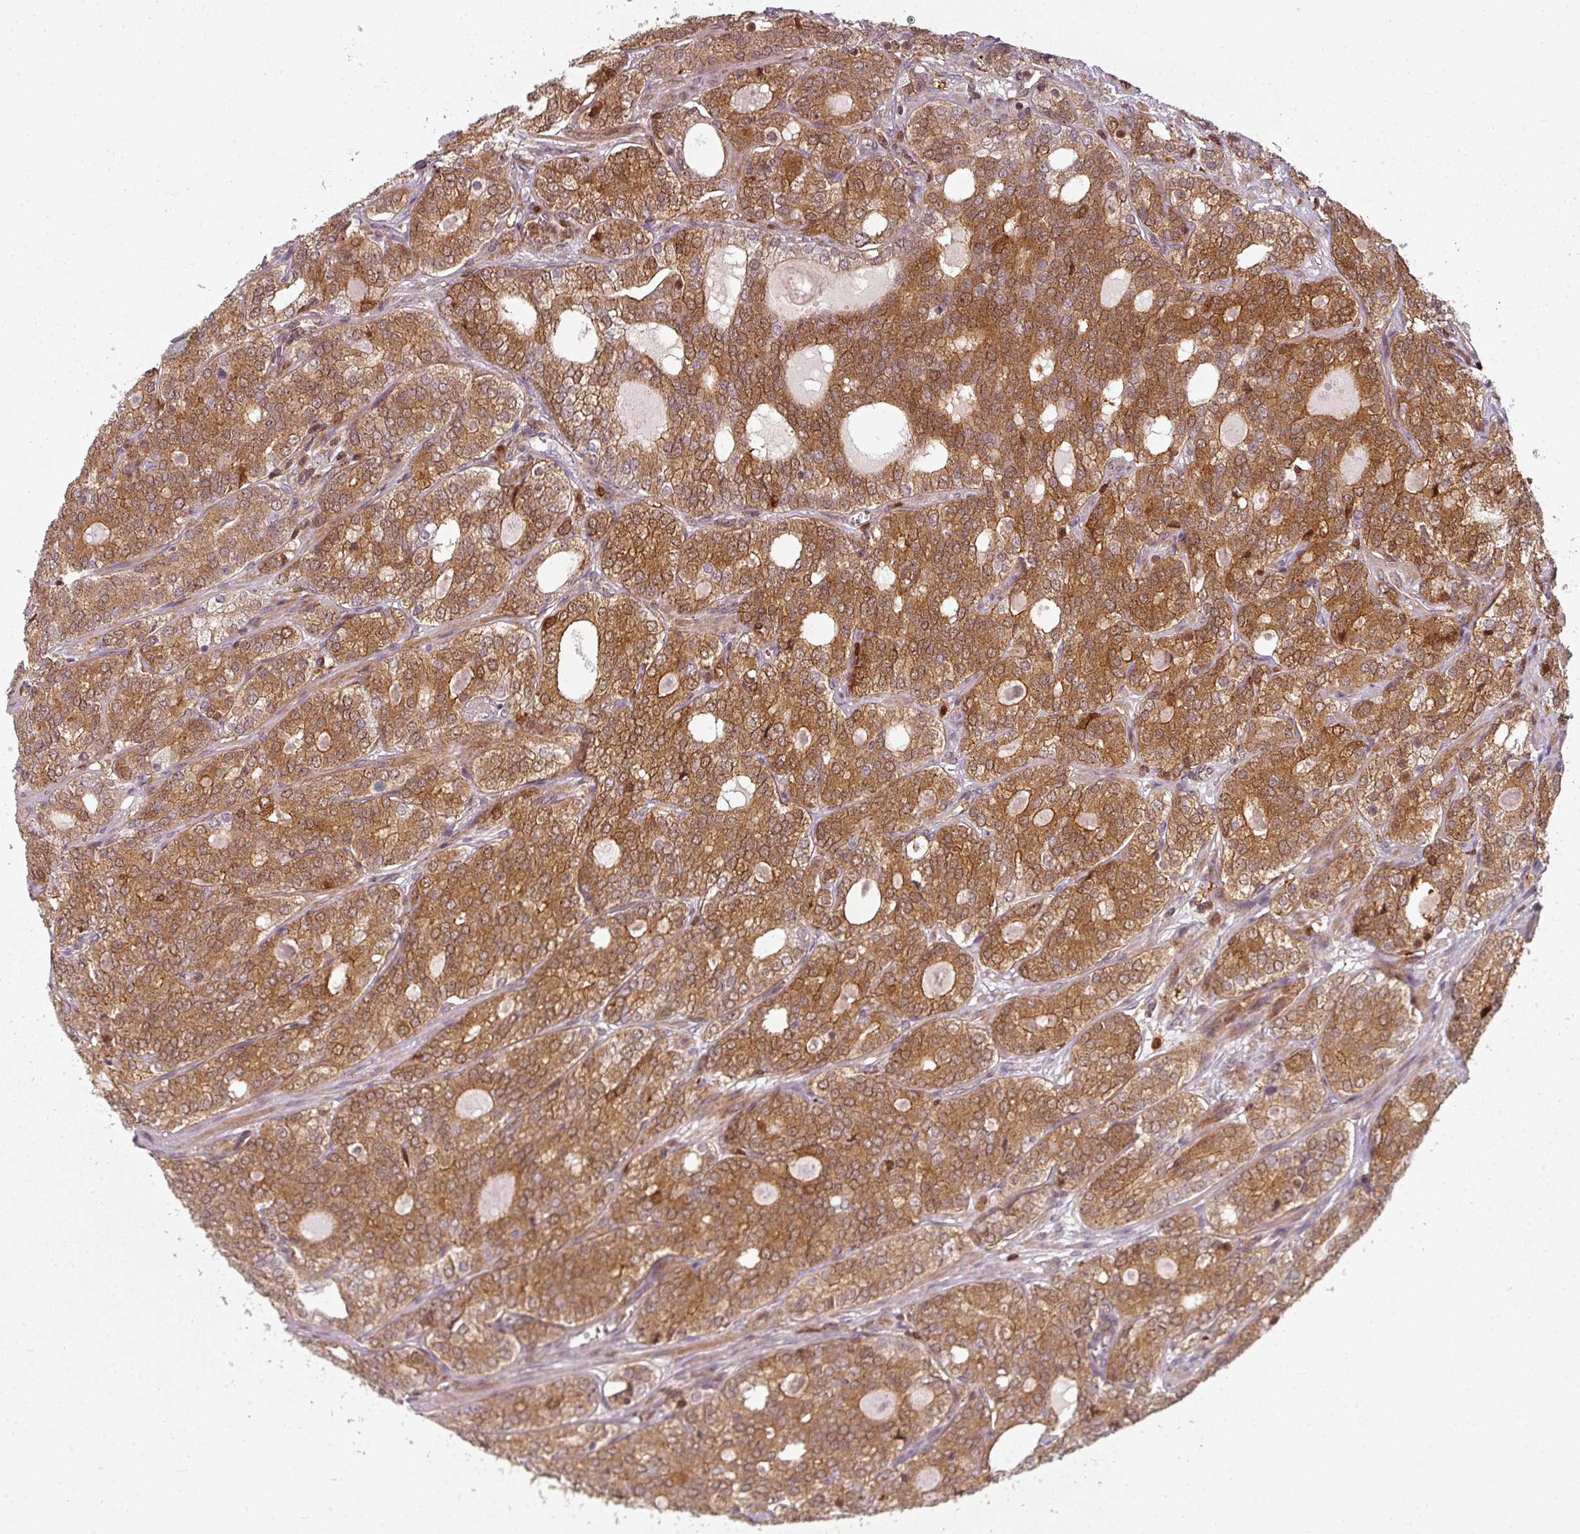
{"staining": {"intensity": "moderate", "quantity": ">75%", "location": "cytoplasmic/membranous"}, "tissue": "prostate cancer", "cell_type": "Tumor cells", "image_type": "cancer", "snomed": [{"axis": "morphology", "description": "Adenocarcinoma, High grade"}, {"axis": "topography", "description": "Prostate"}], "caption": "This is a micrograph of IHC staining of prostate cancer (high-grade adenocarcinoma), which shows moderate positivity in the cytoplasmic/membranous of tumor cells.", "gene": "CLIC1", "patient": {"sex": "male", "age": 64}}